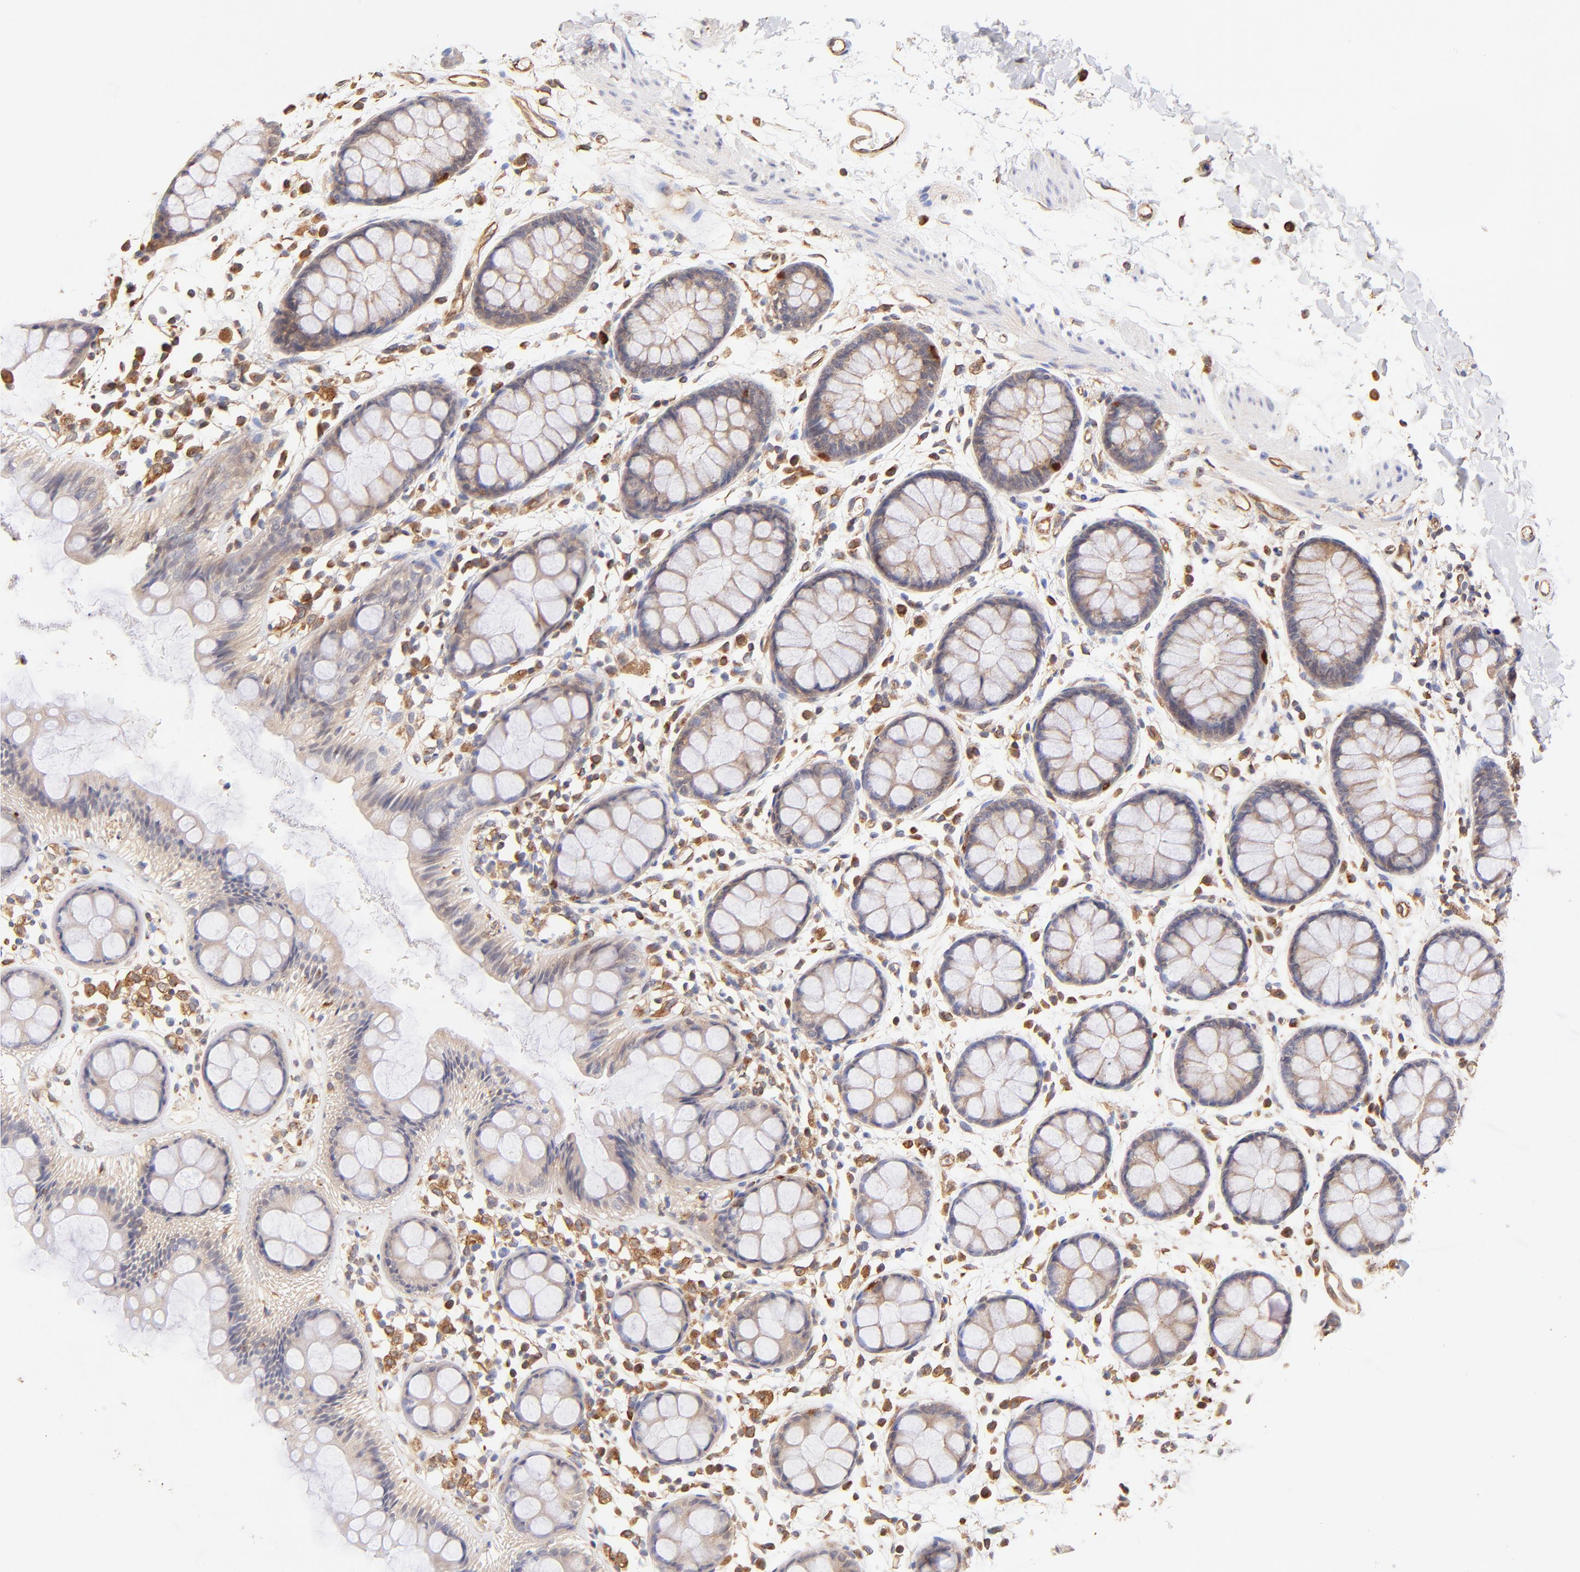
{"staining": {"intensity": "weak", "quantity": ">75%", "location": "cytoplasmic/membranous"}, "tissue": "rectum", "cell_type": "Glandular cells", "image_type": "normal", "snomed": [{"axis": "morphology", "description": "Normal tissue, NOS"}, {"axis": "topography", "description": "Rectum"}], "caption": "Normal rectum shows weak cytoplasmic/membranous positivity in about >75% of glandular cells, visualized by immunohistochemistry. (Brightfield microscopy of DAB IHC at high magnification).", "gene": "TNFAIP3", "patient": {"sex": "female", "age": 66}}